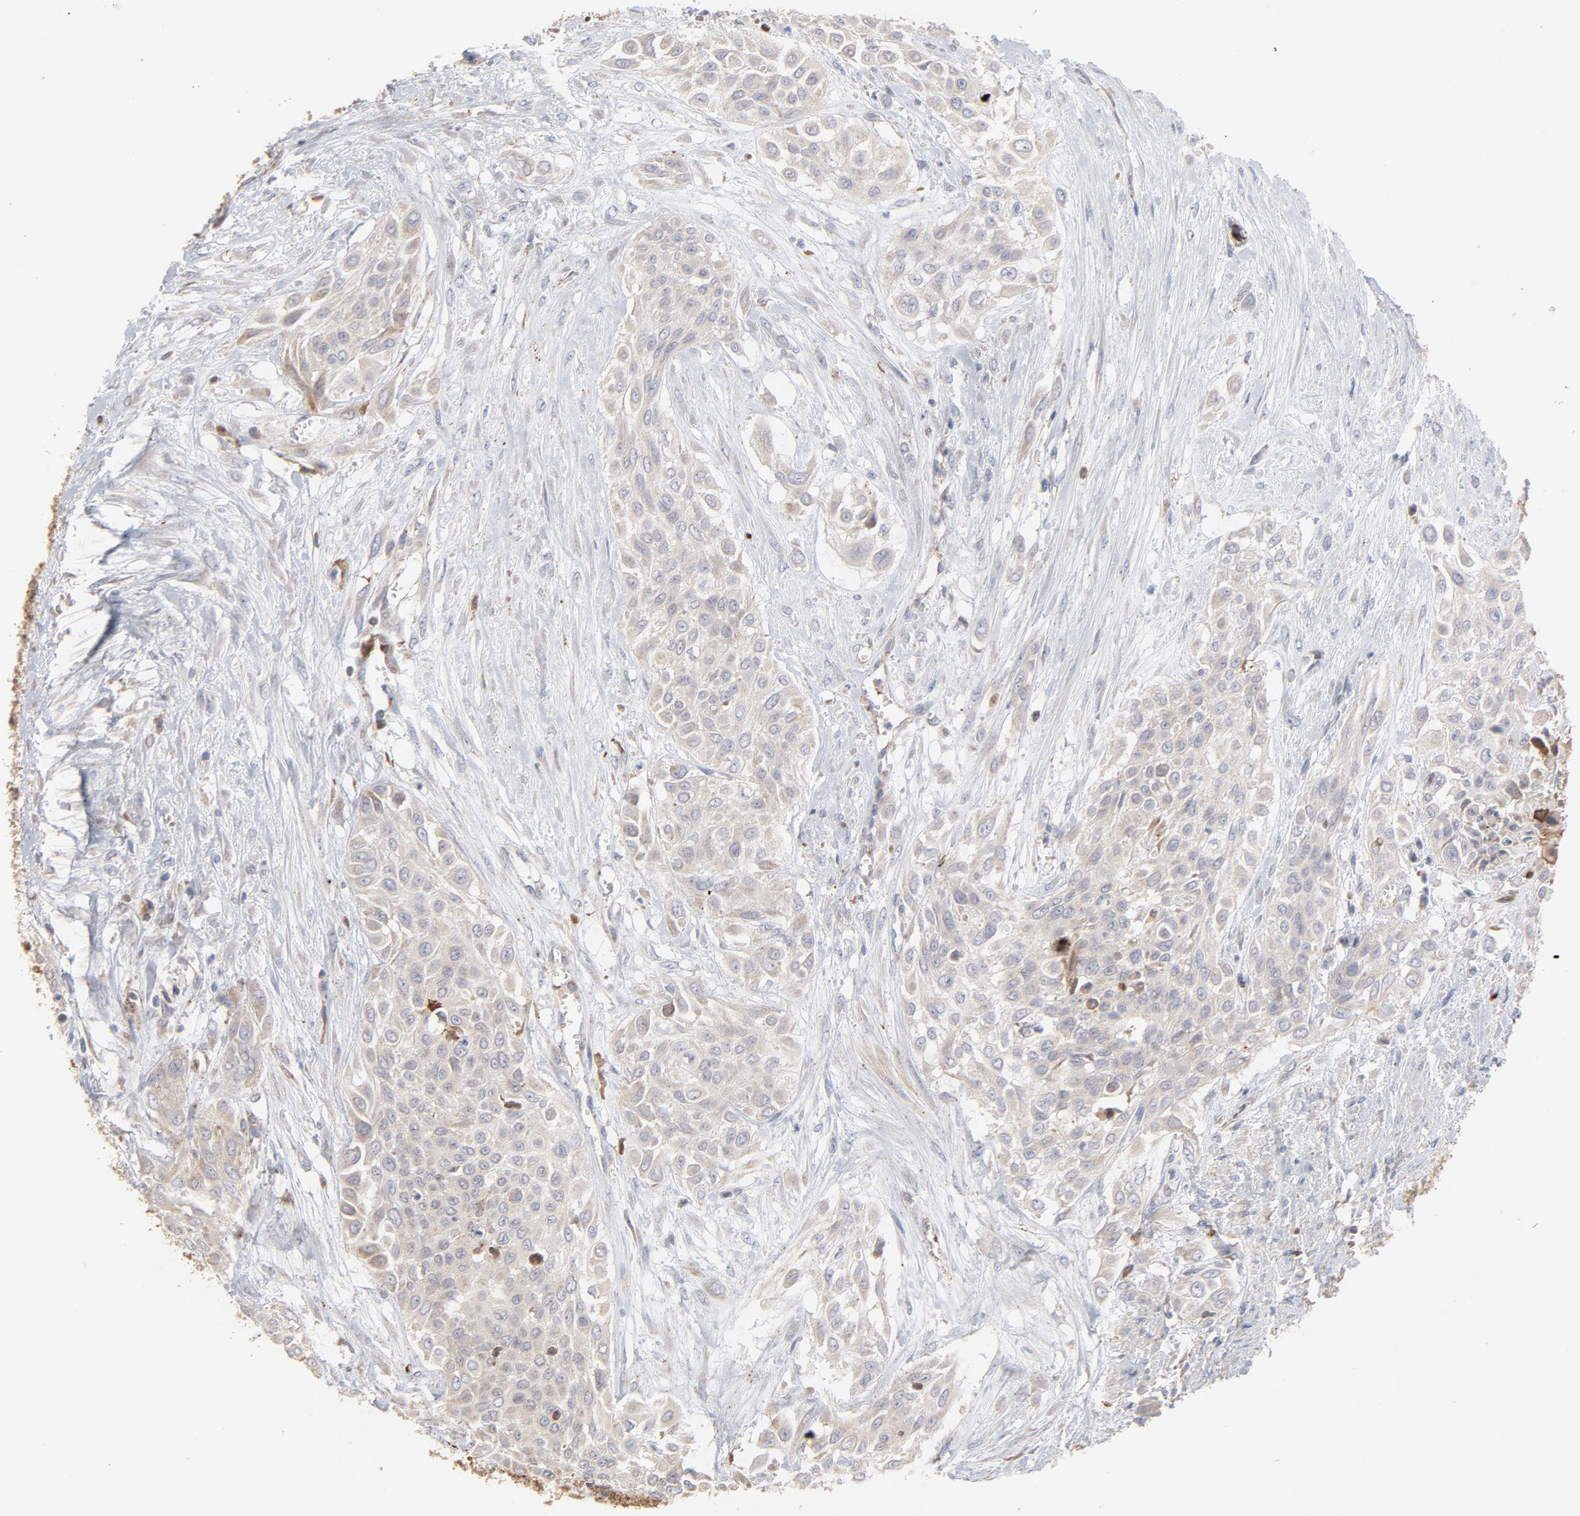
{"staining": {"intensity": "weak", "quantity": ">75%", "location": "cytoplasmic/membranous"}, "tissue": "urothelial cancer", "cell_type": "Tumor cells", "image_type": "cancer", "snomed": [{"axis": "morphology", "description": "Urothelial carcinoma, High grade"}, {"axis": "topography", "description": "Urinary bladder"}], "caption": "The photomicrograph shows a brown stain indicating the presence of a protein in the cytoplasmic/membranous of tumor cells in urothelial cancer. Immunohistochemistry stains the protein in brown and the nuclei are stained blue.", "gene": "PPFIBP2", "patient": {"sex": "male", "age": 57}}